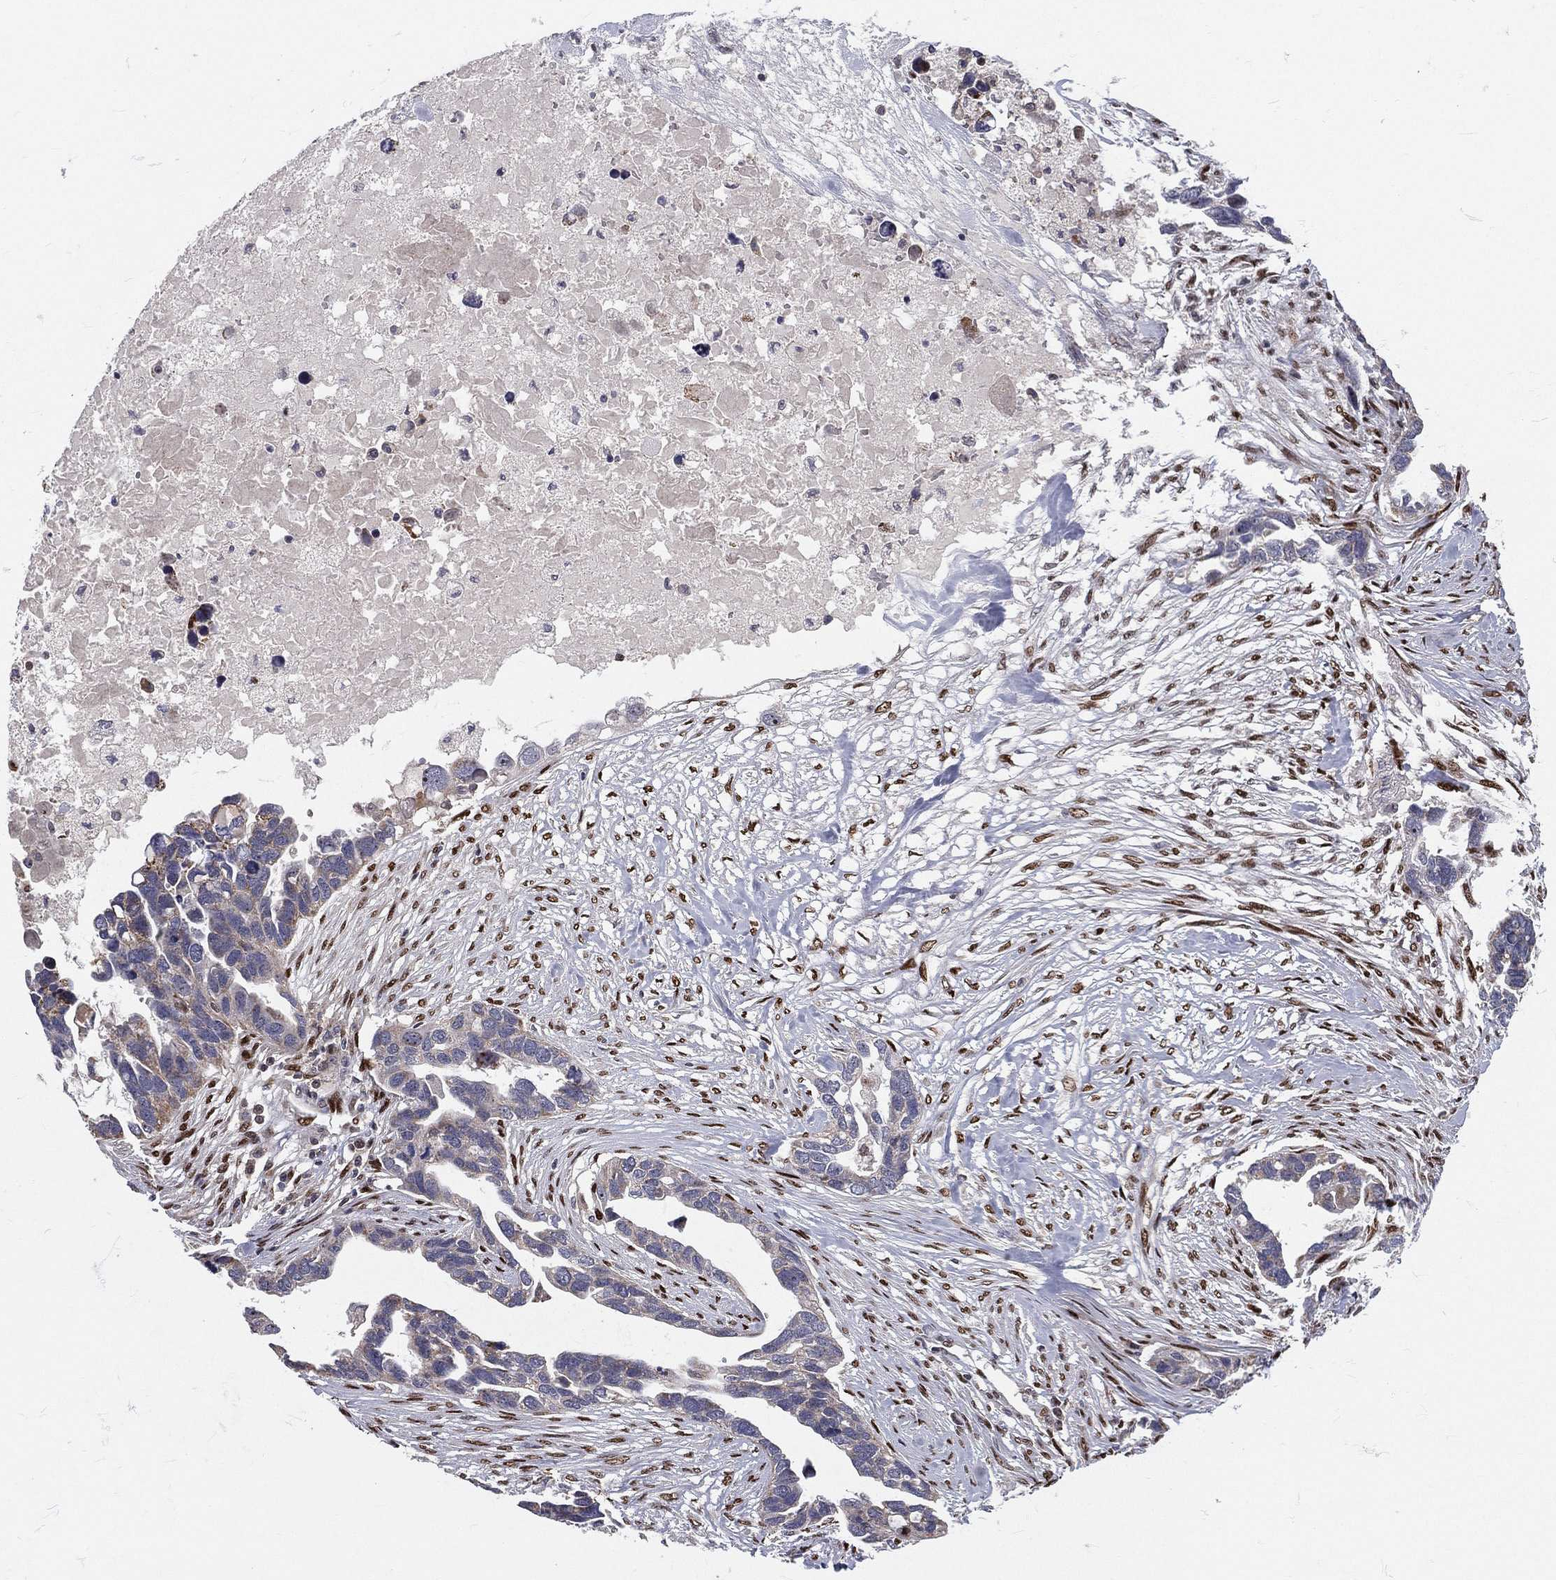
{"staining": {"intensity": "negative", "quantity": "none", "location": "none"}, "tissue": "ovarian cancer", "cell_type": "Tumor cells", "image_type": "cancer", "snomed": [{"axis": "morphology", "description": "Cystadenocarcinoma, serous, NOS"}, {"axis": "topography", "description": "Ovary"}], "caption": "IHC photomicrograph of serous cystadenocarcinoma (ovarian) stained for a protein (brown), which reveals no expression in tumor cells. (DAB IHC with hematoxylin counter stain).", "gene": "ZEB1", "patient": {"sex": "female", "age": 54}}